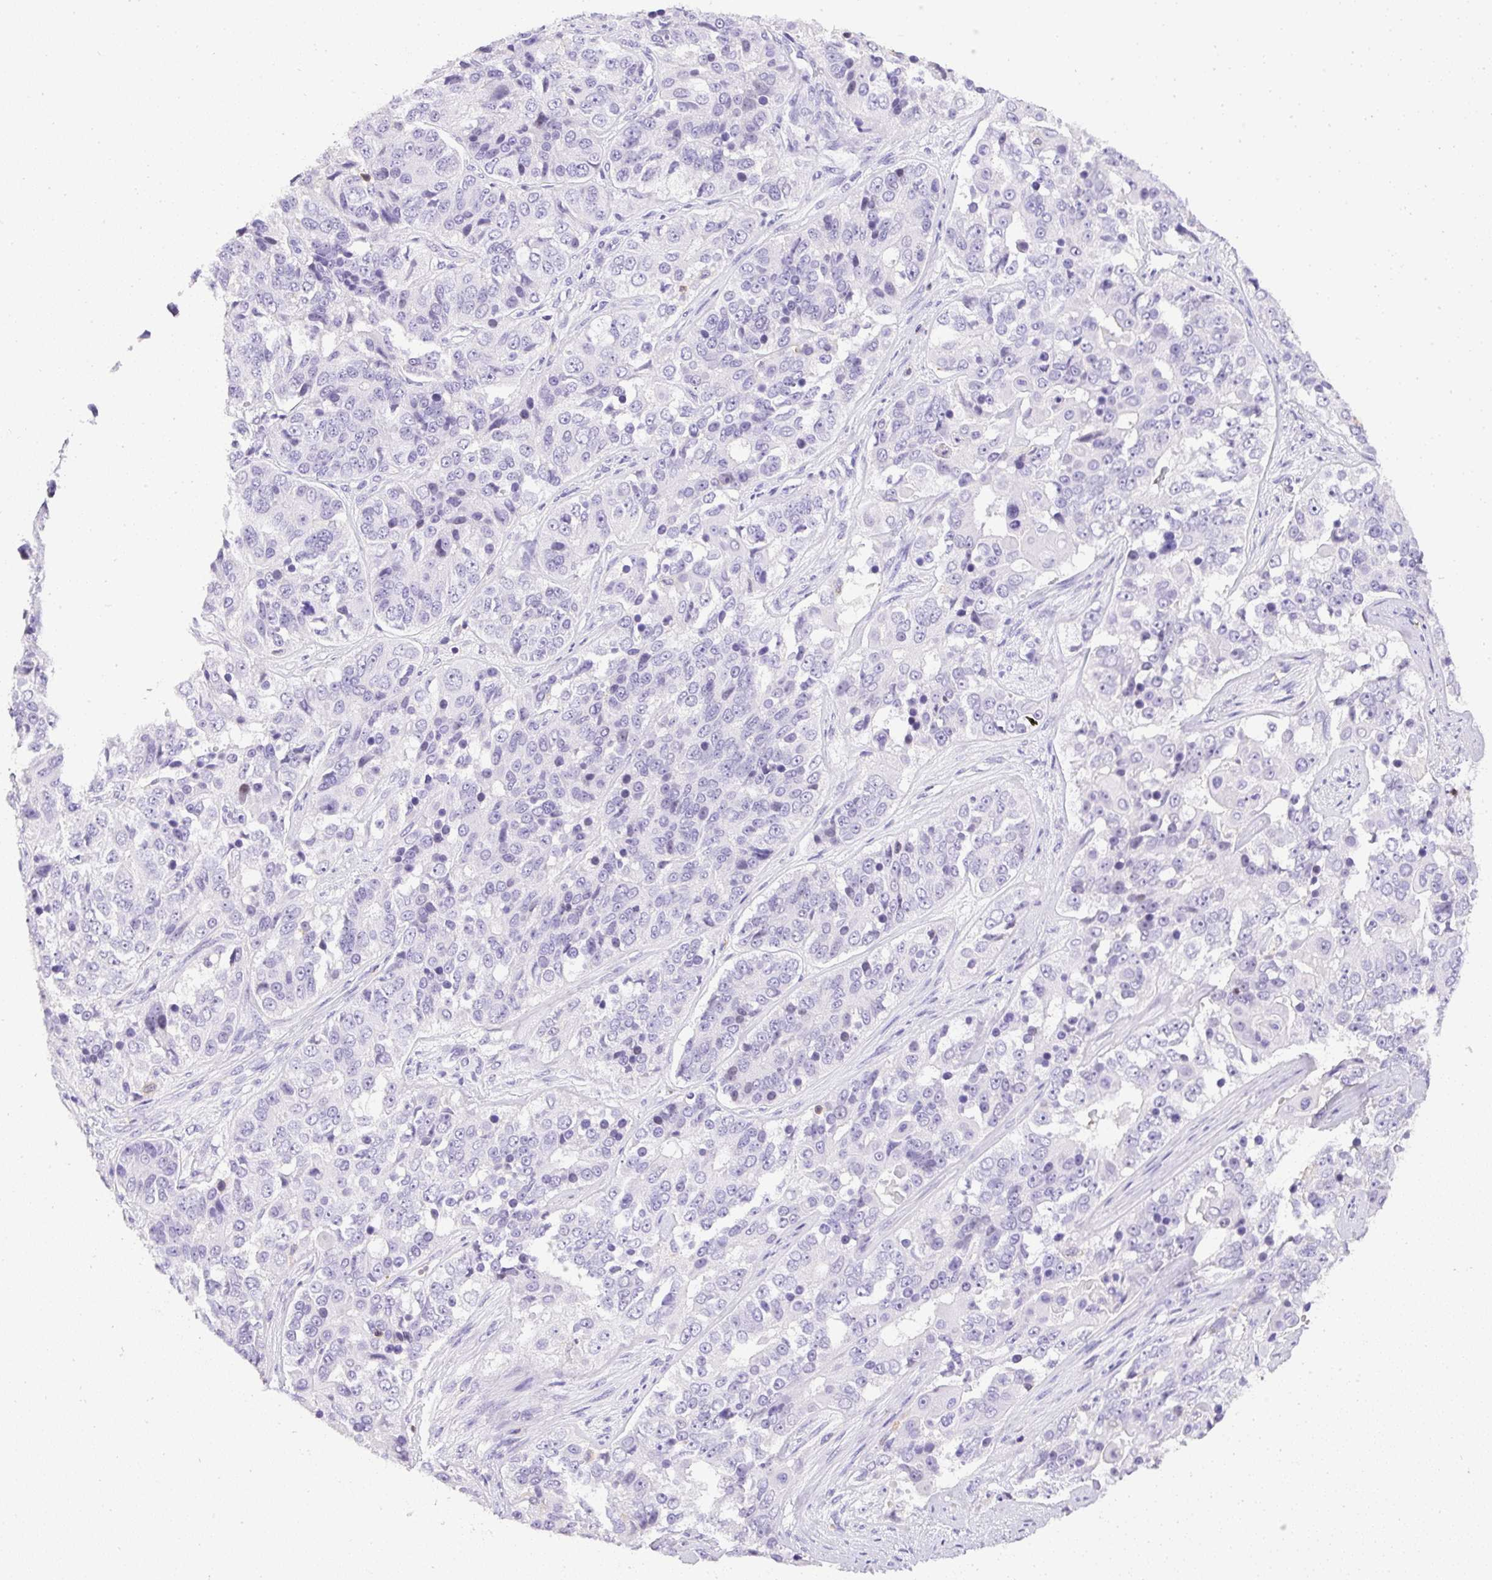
{"staining": {"intensity": "negative", "quantity": "none", "location": "none"}, "tissue": "ovarian cancer", "cell_type": "Tumor cells", "image_type": "cancer", "snomed": [{"axis": "morphology", "description": "Carcinoma, endometroid"}, {"axis": "topography", "description": "Ovary"}], "caption": "DAB immunohistochemical staining of ovarian cancer displays no significant positivity in tumor cells.", "gene": "FAM228B", "patient": {"sex": "female", "age": 51}}